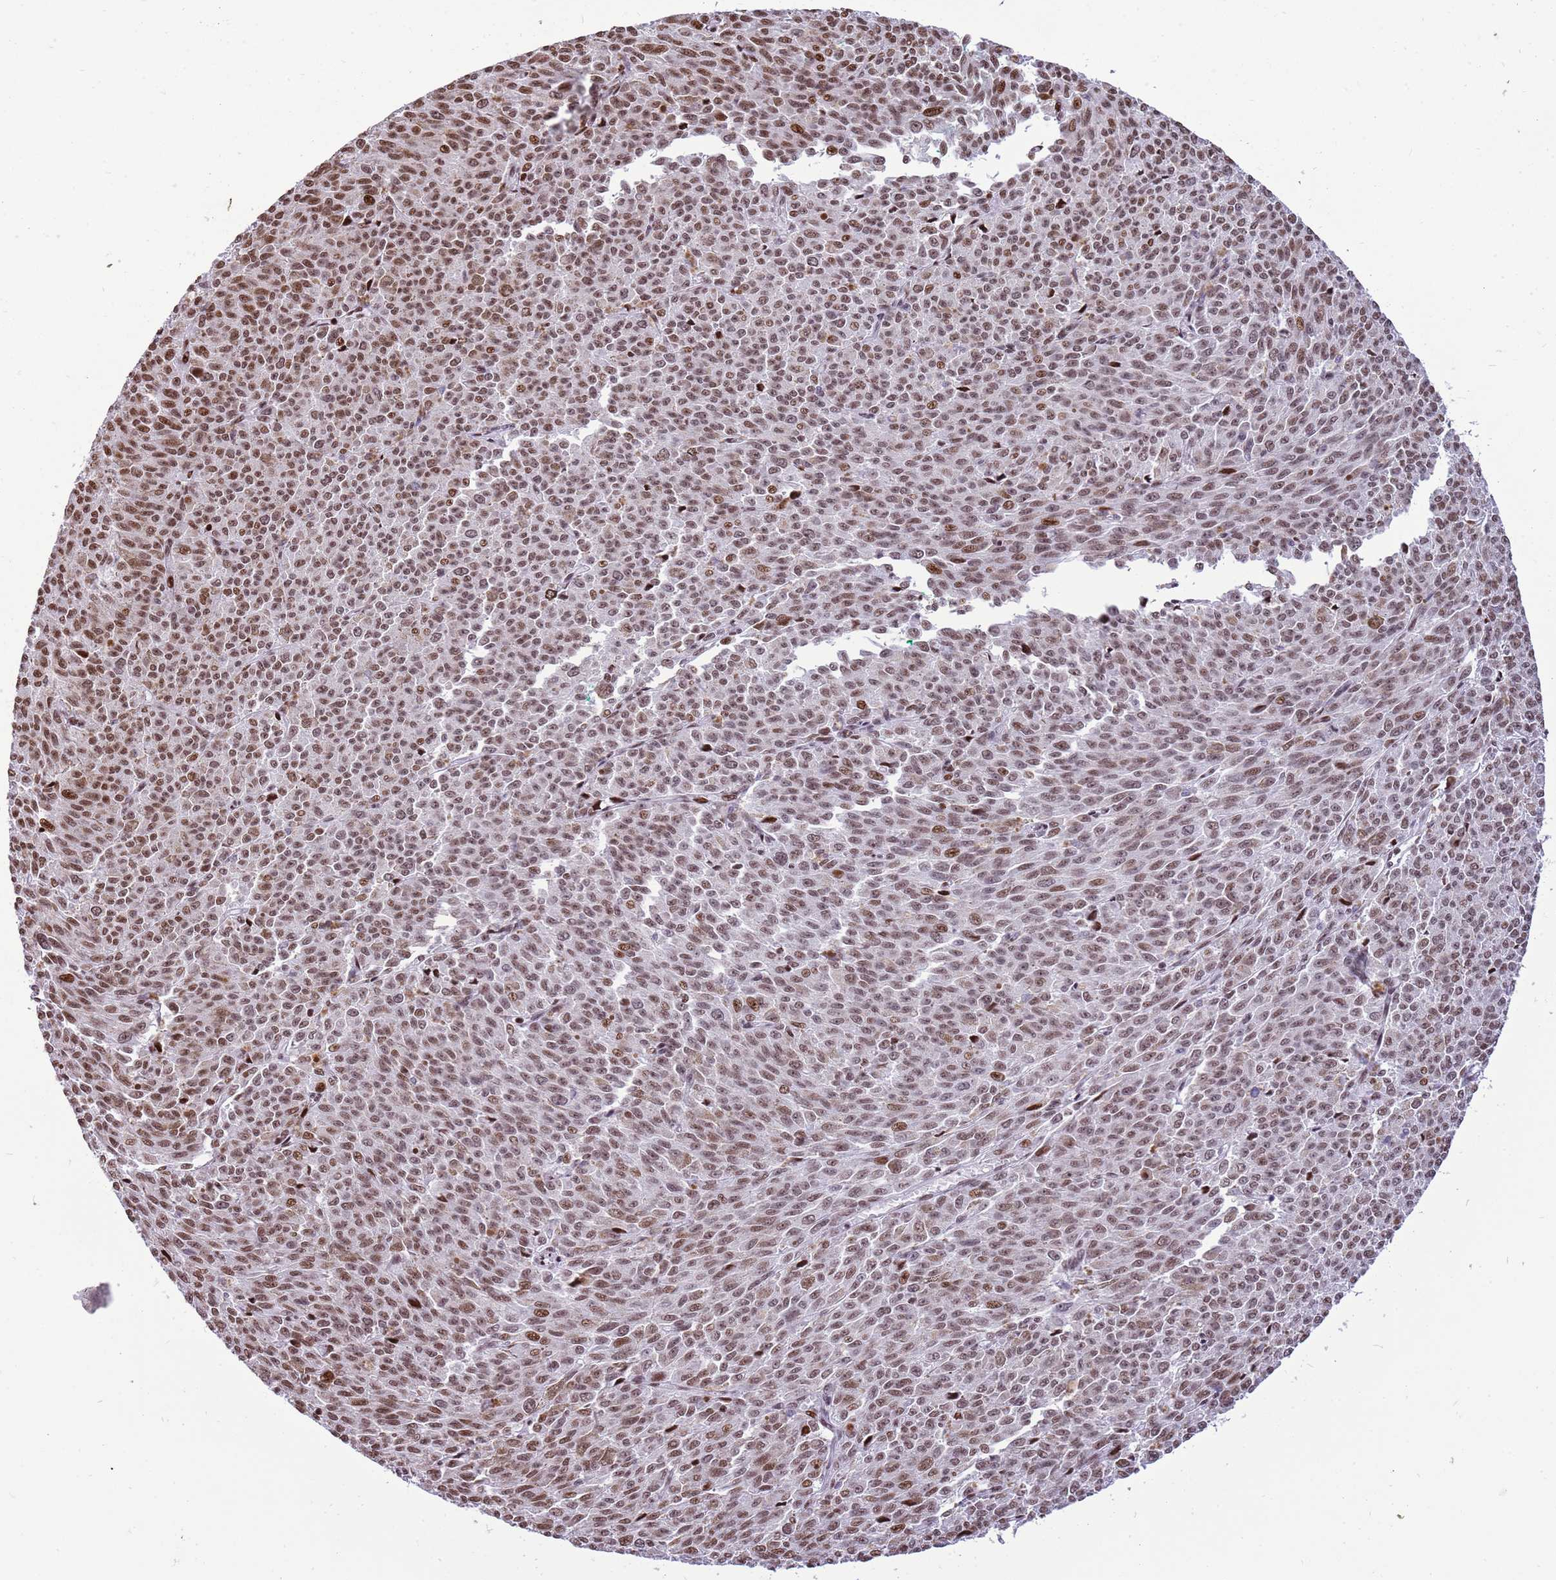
{"staining": {"intensity": "moderate", "quantity": ">75%", "location": "nuclear"}, "tissue": "melanoma", "cell_type": "Tumor cells", "image_type": "cancer", "snomed": [{"axis": "morphology", "description": "Malignant melanoma, NOS"}, {"axis": "topography", "description": "Skin"}], "caption": "Malignant melanoma stained for a protein (brown) displays moderate nuclear positive staining in approximately >75% of tumor cells.", "gene": "WASHC4", "patient": {"sex": "female", "age": 52}}